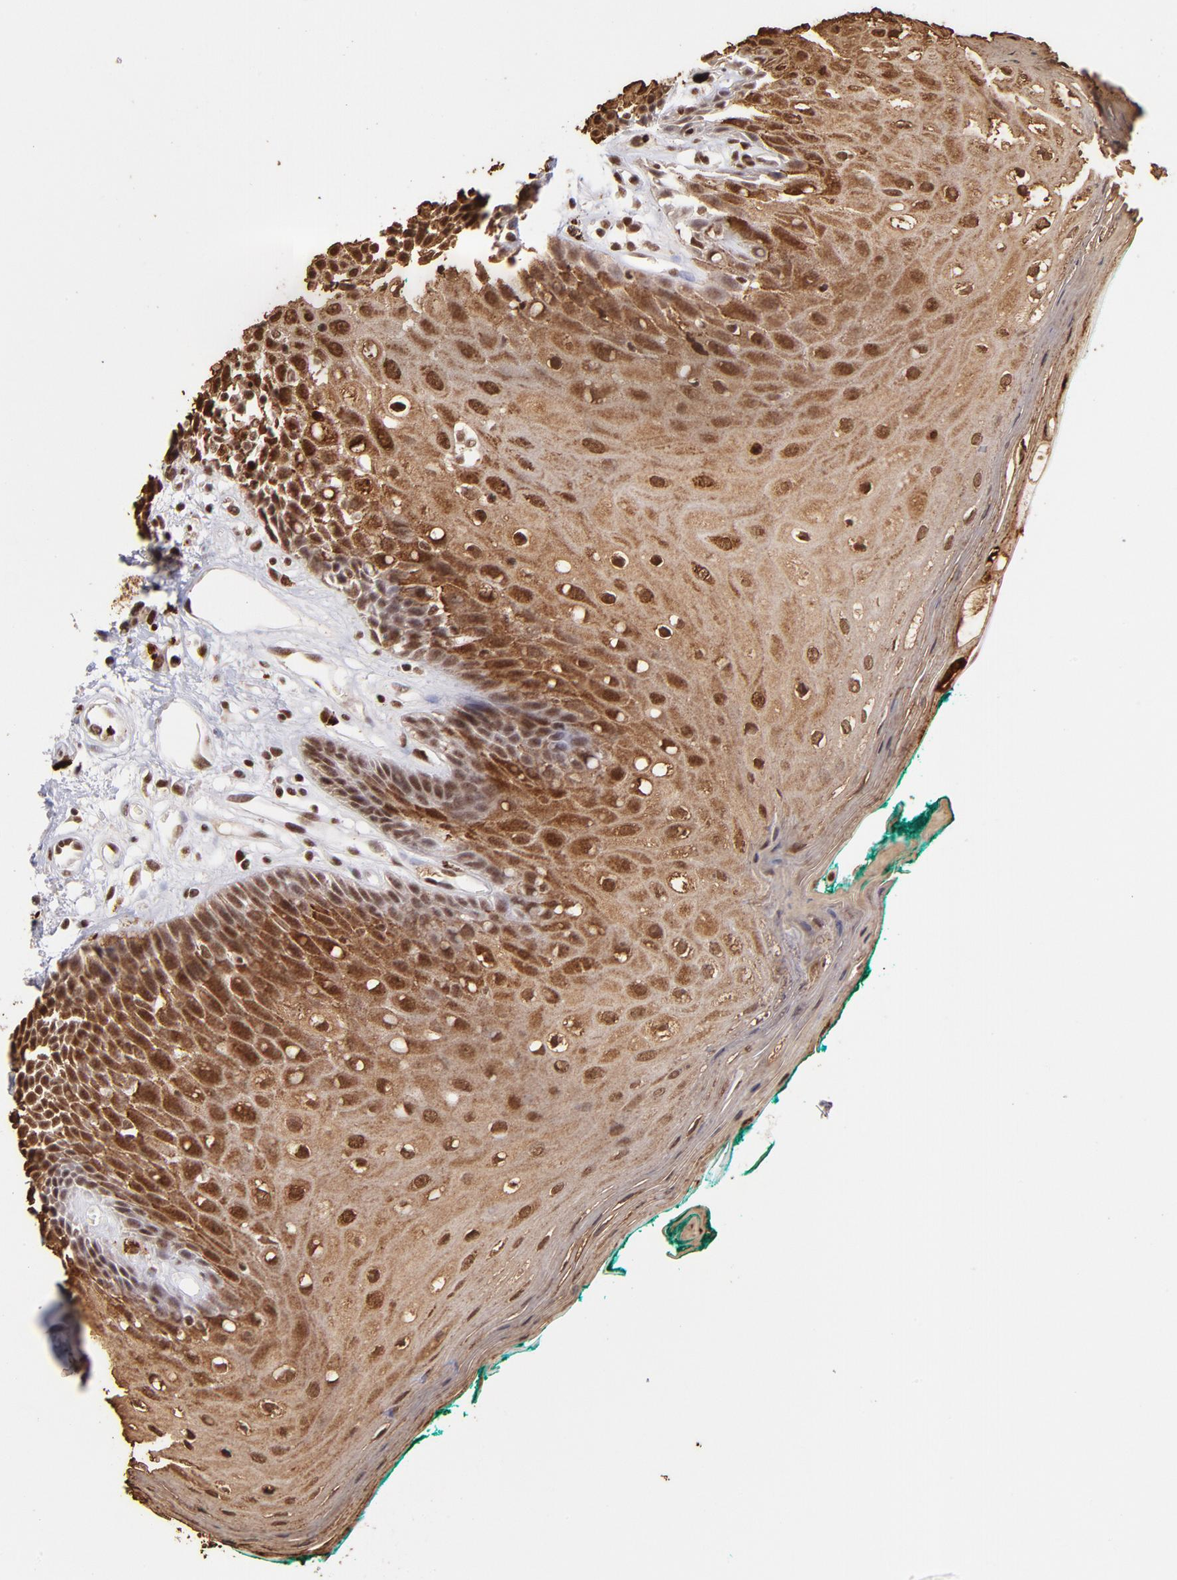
{"staining": {"intensity": "moderate", "quantity": ">75%", "location": "cytoplasmic/membranous,nuclear"}, "tissue": "oral mucosa", "cell_type": "Squamous epithelial cells", "image_type": "normal", "snomed": [{"axis": "morphology", "description": "Normal tissue, NOS"}, {"axis": "morphology", "description": "Squamous cell carcinoma, NOS"}, {"axis": "topography", "description": "Skeletal muscle"}, {"axis": "topography", "description": "Oral tissue"}, {"axis": "topography", "description": "Head-Neck"}], "caption": "The histopathology image exhibits a brown stain indicating the presence of a protein in the cytoplasmic/membranous,nuclear of squamous epithelial cells in oral mucosa. (IHC, brightfield microscopy, high magnification).", "gene": "ZFX", "patient": {"sex": "female", "age": 84}}